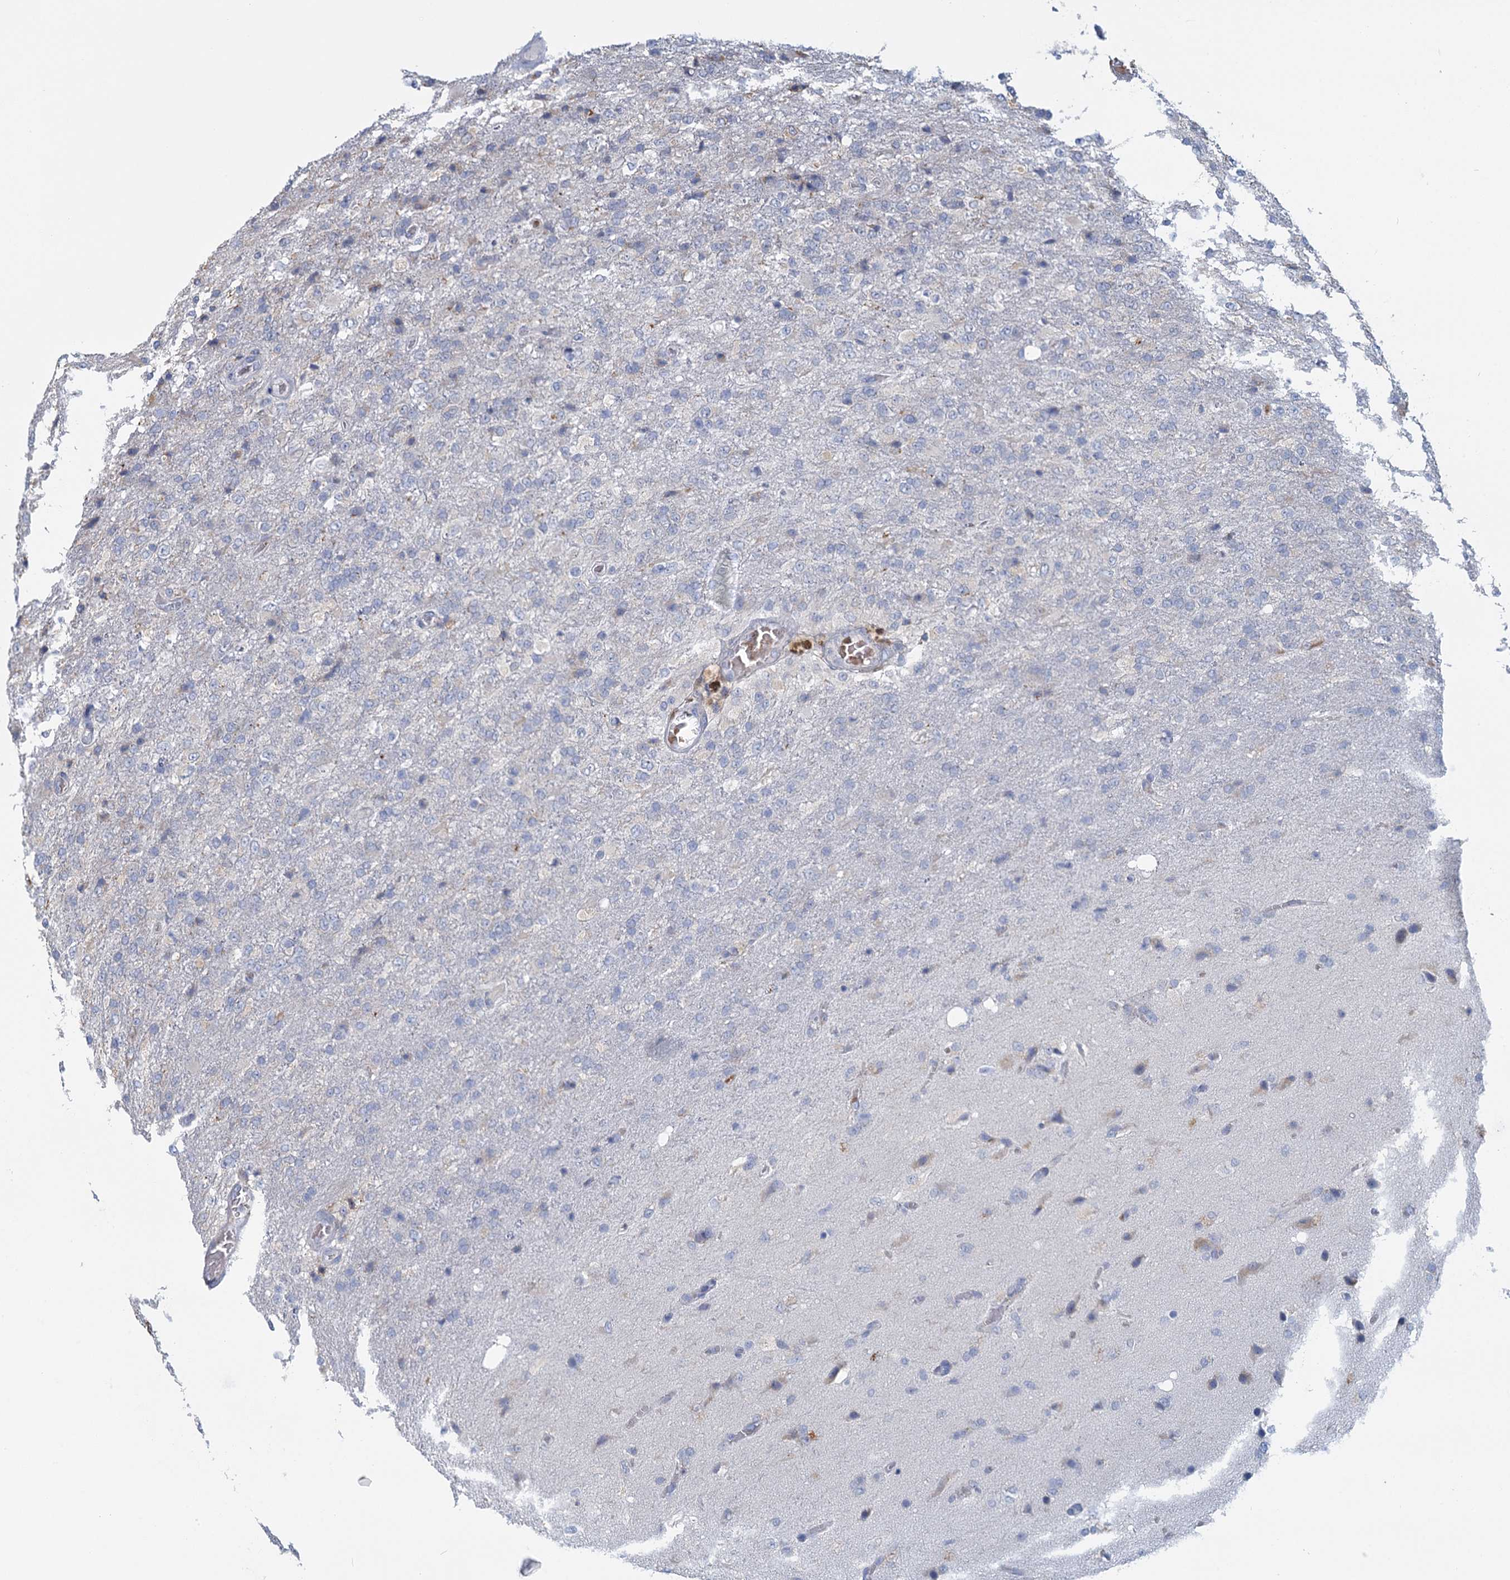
{"staining": {"intensity": "negative", "quantity": "none", "location": "none"}, "tissue": "glioma", "cell_type": "Tumor cells", "image_type": "cancer", "snomed": [{"axis": "morphology", "description": "Glioma, malignant, High grade"}, {"axis": "topography", "description": "Brain"}], "caption": "Tumor cells are negative for protein expression in human malignant glioma (high-grade).", "gene": "ANKRD16", "patient": {"sex": "female", "age": 74}}